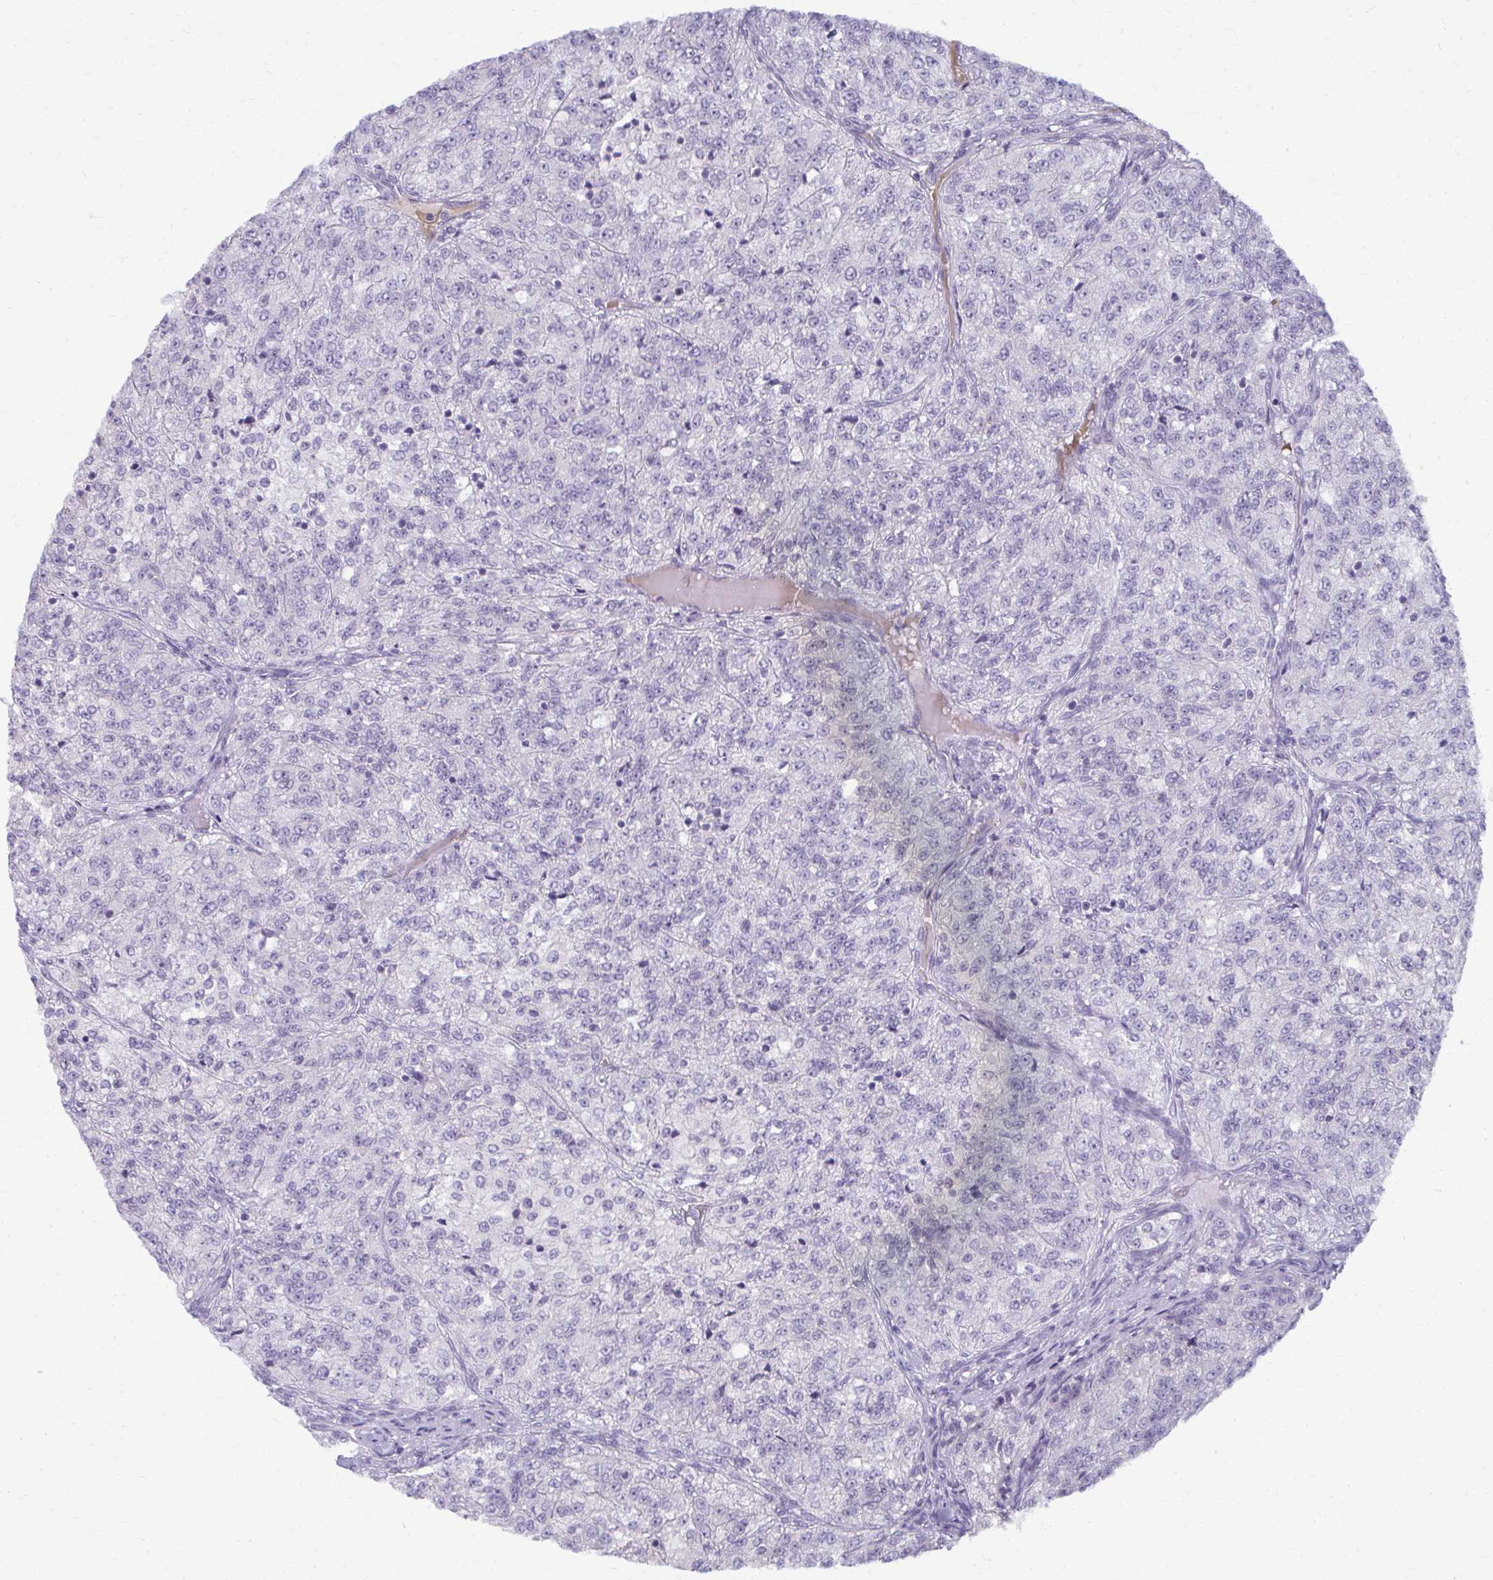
{"staining": {"intensity": "negative", "quantity": "none", "location": "none"}, "tissue": "renal cancer", "cell_type": "Tumor cells", "image_type": "cancer", "snomed": [{"axis": "morphology", "description": "Adenocarcinoma, NOS"}, {"axis": "topography", "description": "Kidney"}], "caption": "This is a micrograph of immunohistochemistry (IHC) staining of adenocarcinoma (renal), which shows no expression in tumor cells.", "gene": "MAF1", "patient": {"sex": "female", "age": 63}}